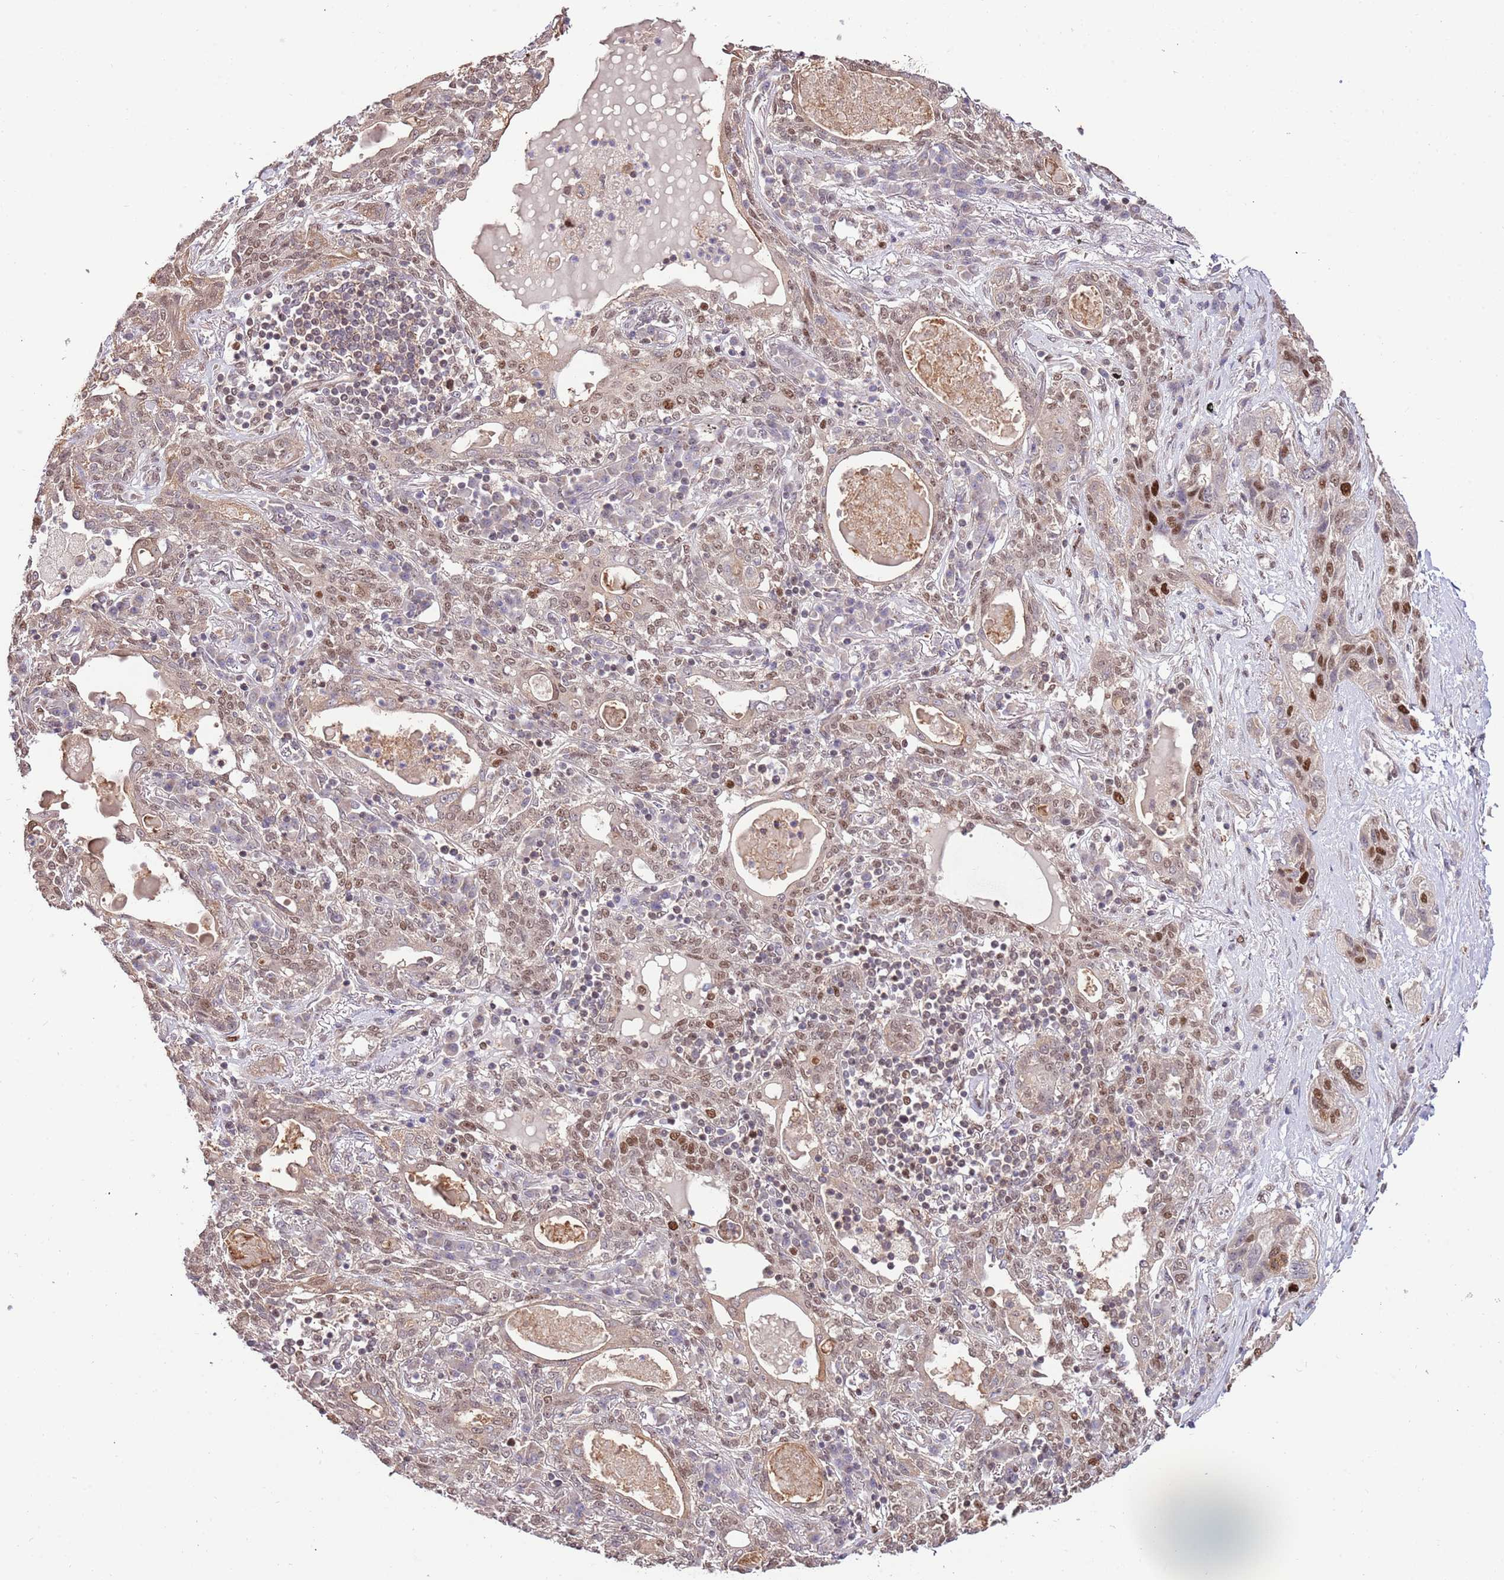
{"staining": {"intensity": "strong", "quantity": "<25%", "location": "nuclear"}, "tissue": "lung cancer", "cell_type": "Tumor cells", "image_type": "cancer", "snomed": [{"axis": "morphology", "description": "Squamous cell carcinoma, NOS"}, {"axis": "topography", "description": "Lung"}], "caption": "High-magnification brightfield microscopy of lung cancer (squamous cell carcinoma) stained with DAB (brown) and counterstained with hematoxylin (blue). tumor cells exhibit strong nuclear staining is identified in about<25% of cells.", "gene": "RIF1", "patient": {"sex": "female", "age": 70}}